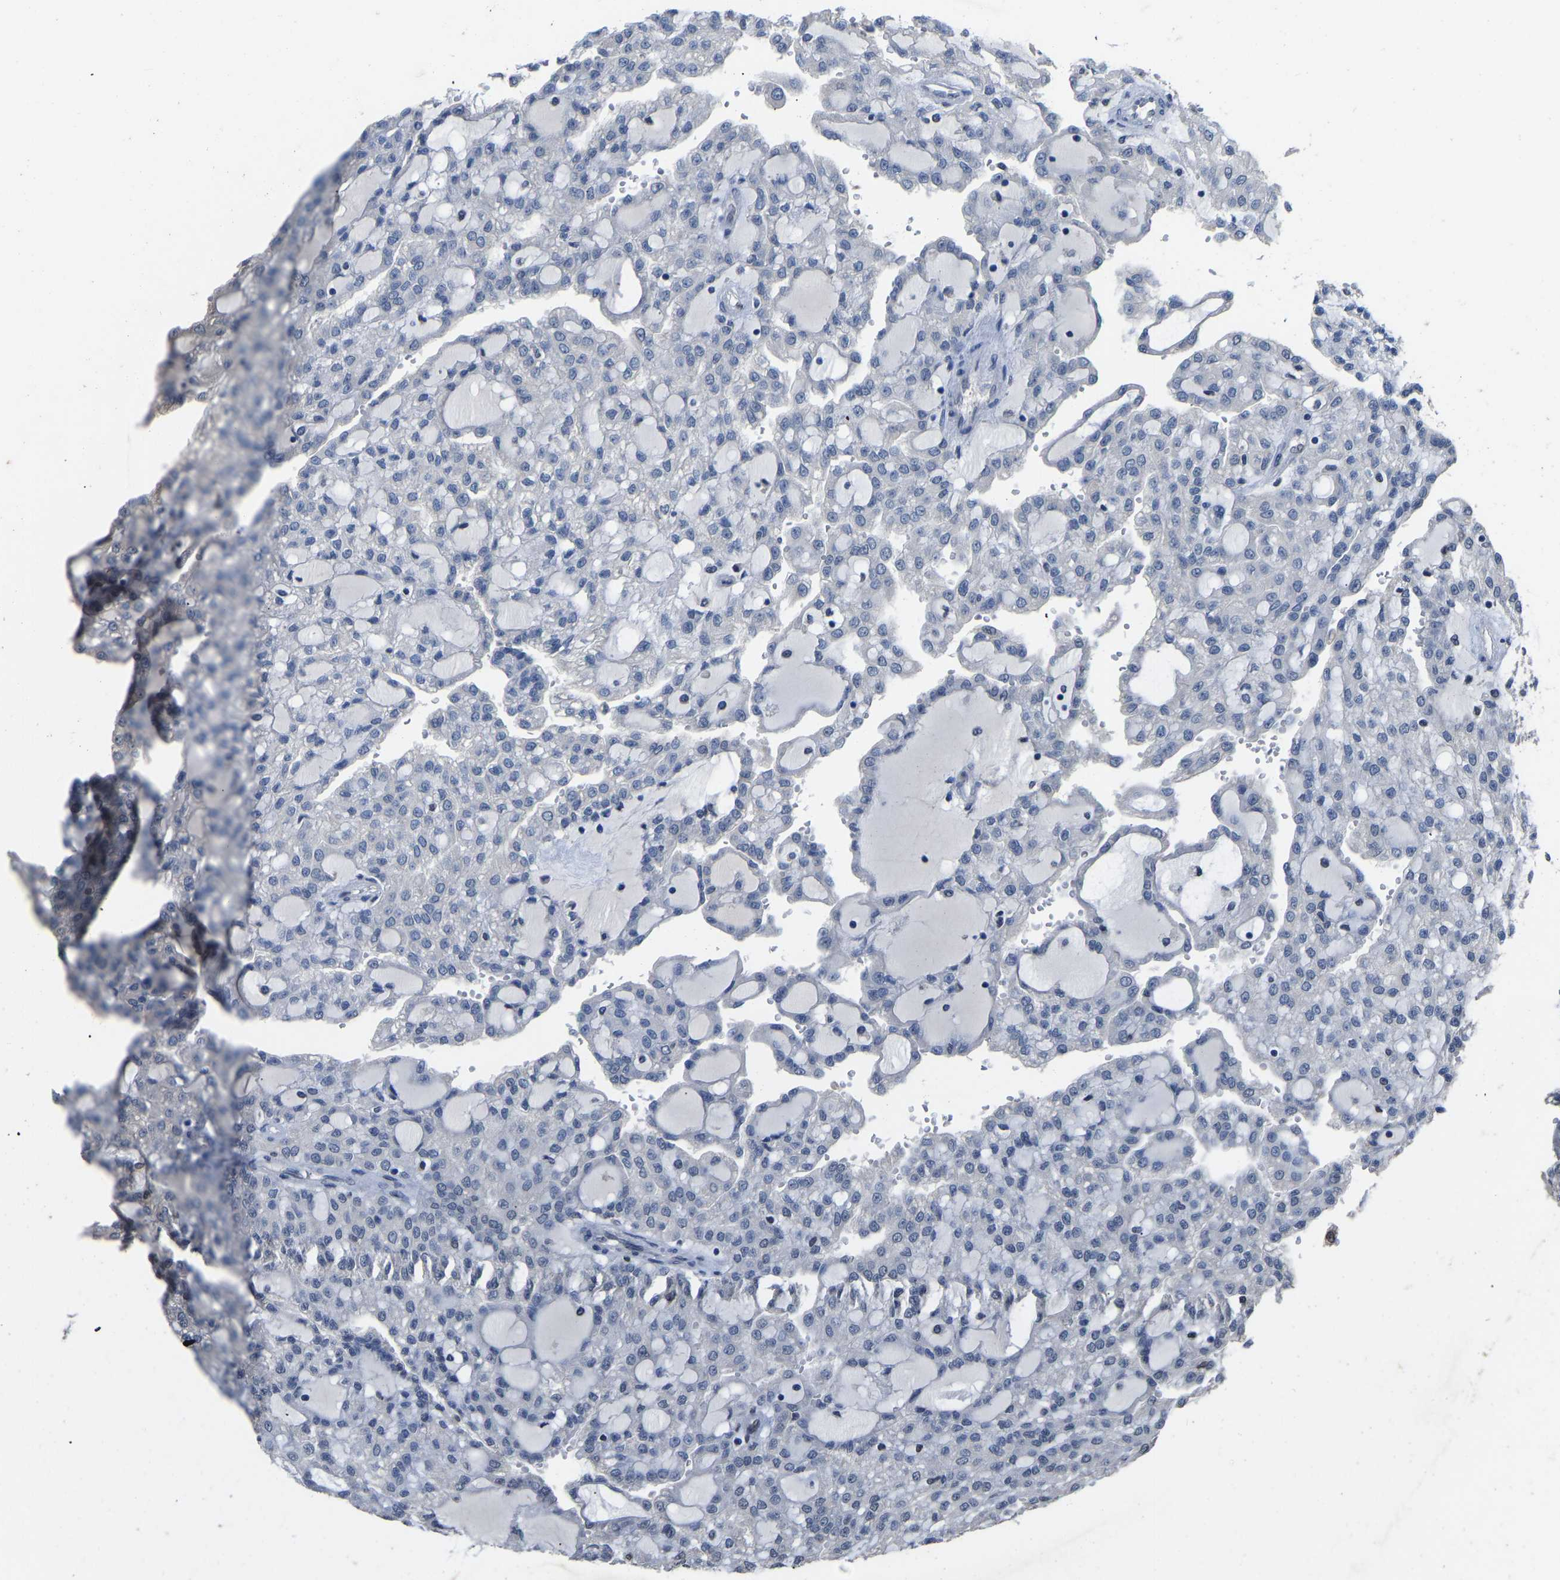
{"staining": {"intensity": "moderate", "quantity": "<25%", "location": "nuclear"}, "tissue": "renal cancer", "cell_type": "Tumor cells", "image_type": "cancer", "snomed": [{"axis": "morphology", "description": "Adenocarcinoma, NOS"}, {"axis": "topography", "description": "Kidney"}], "caption": "Moderate nuclear staining for a protein is identified in approximately <25% of tumor cells of renal cancer using immunohistochemistry (IHC).", "gene": "QKI", "patient": {"sex": "male", "age": 63}}